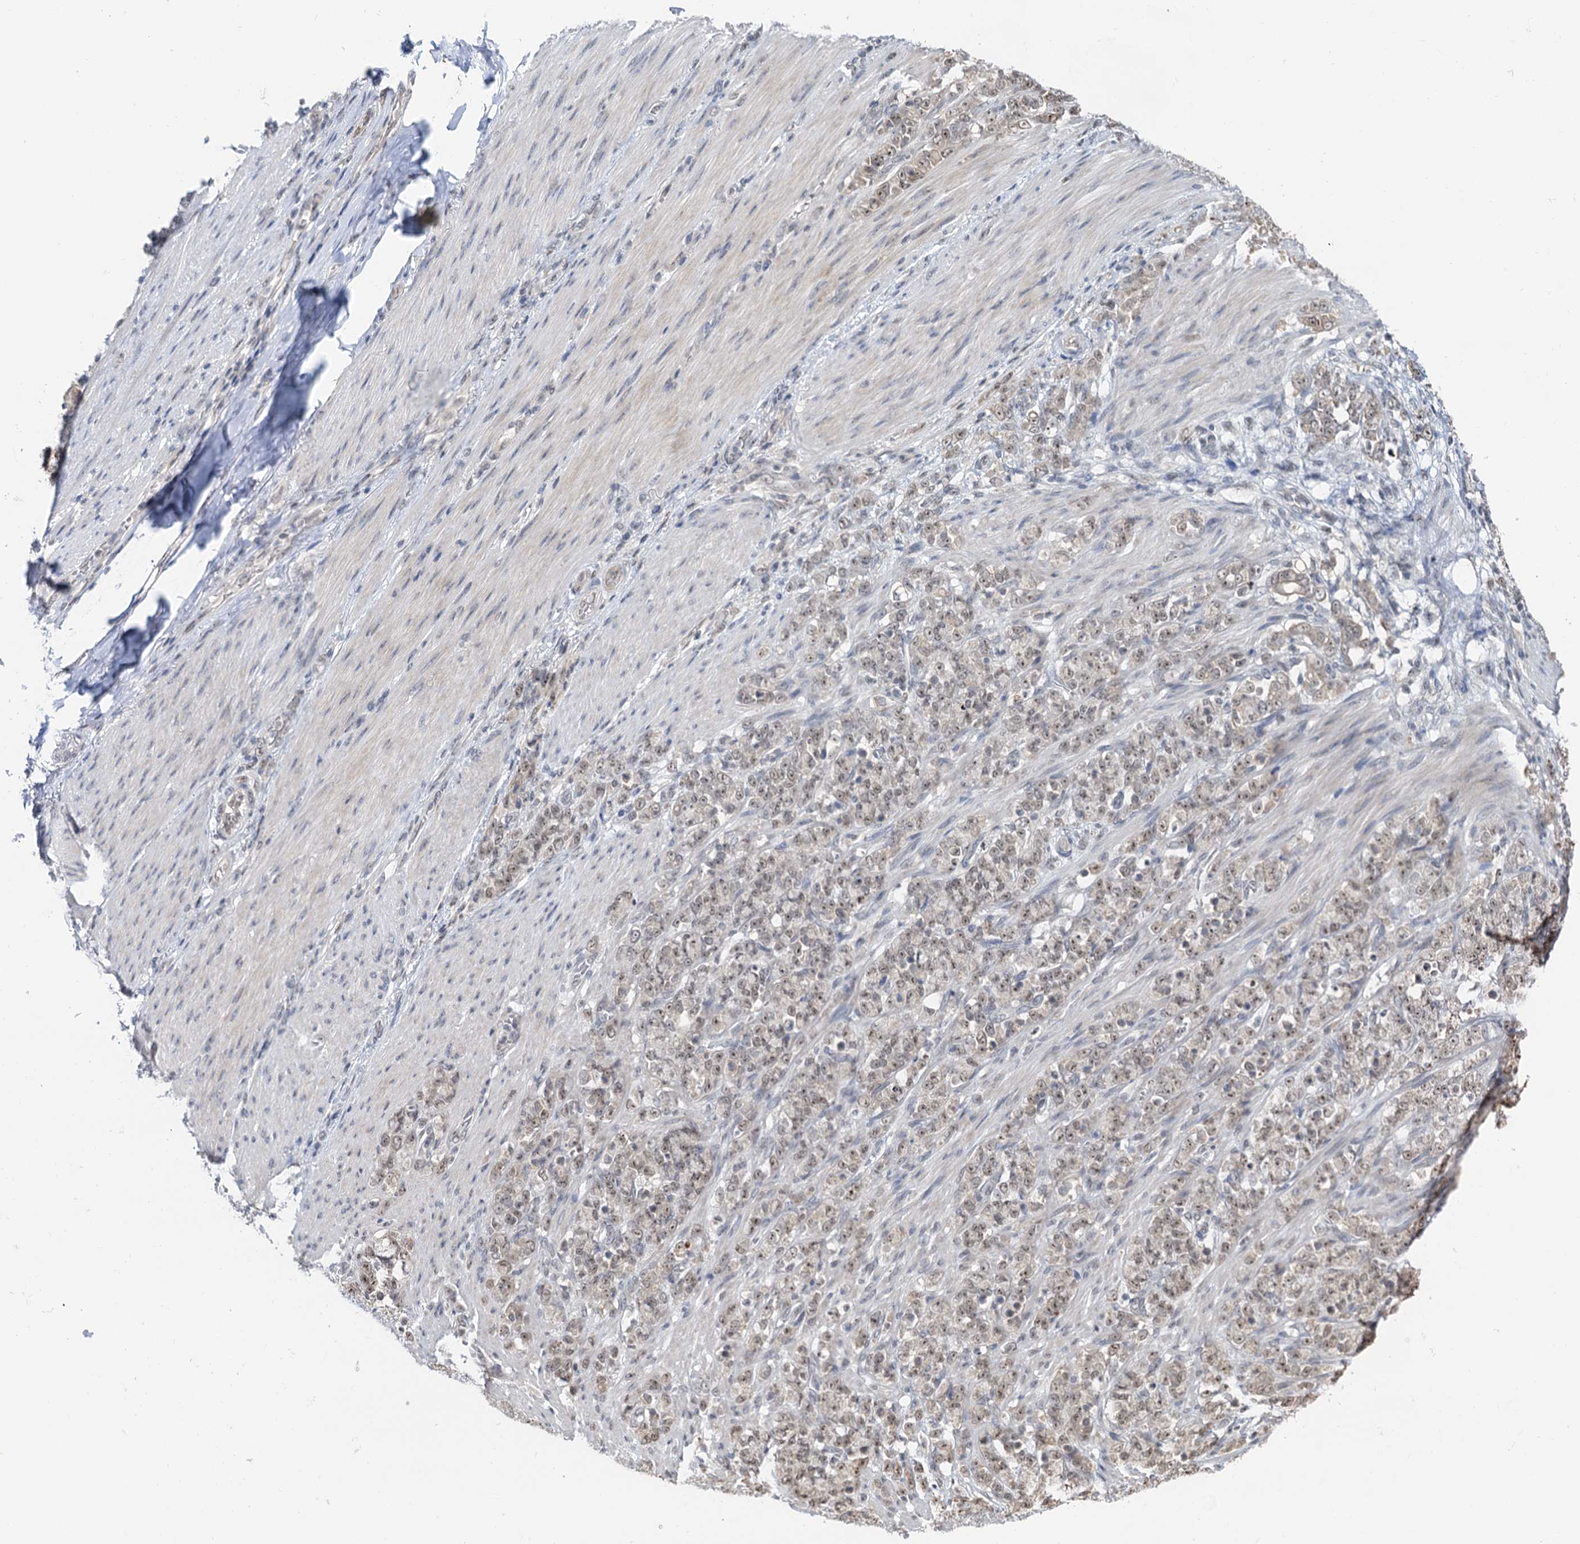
{"staining": {"intensity": "moderate", "quantity": ">75%", "location": "nuclear"}, "tissue": "stomach cancer", "cell_type": "Tumor cells", "image_type": "cancer", "snomed": [{"axis": "morphology", "description": "Adenocarcinoma, NOS"}, {"axis": "topography", "description": "Stomach"}], "caption": "Human adenocarcinoma (stomach) stained with a protein marker demonstrates moderate staining in tumor cells.", "gene": "NAT10", "patient": {"sex": "female", "age": 79}}